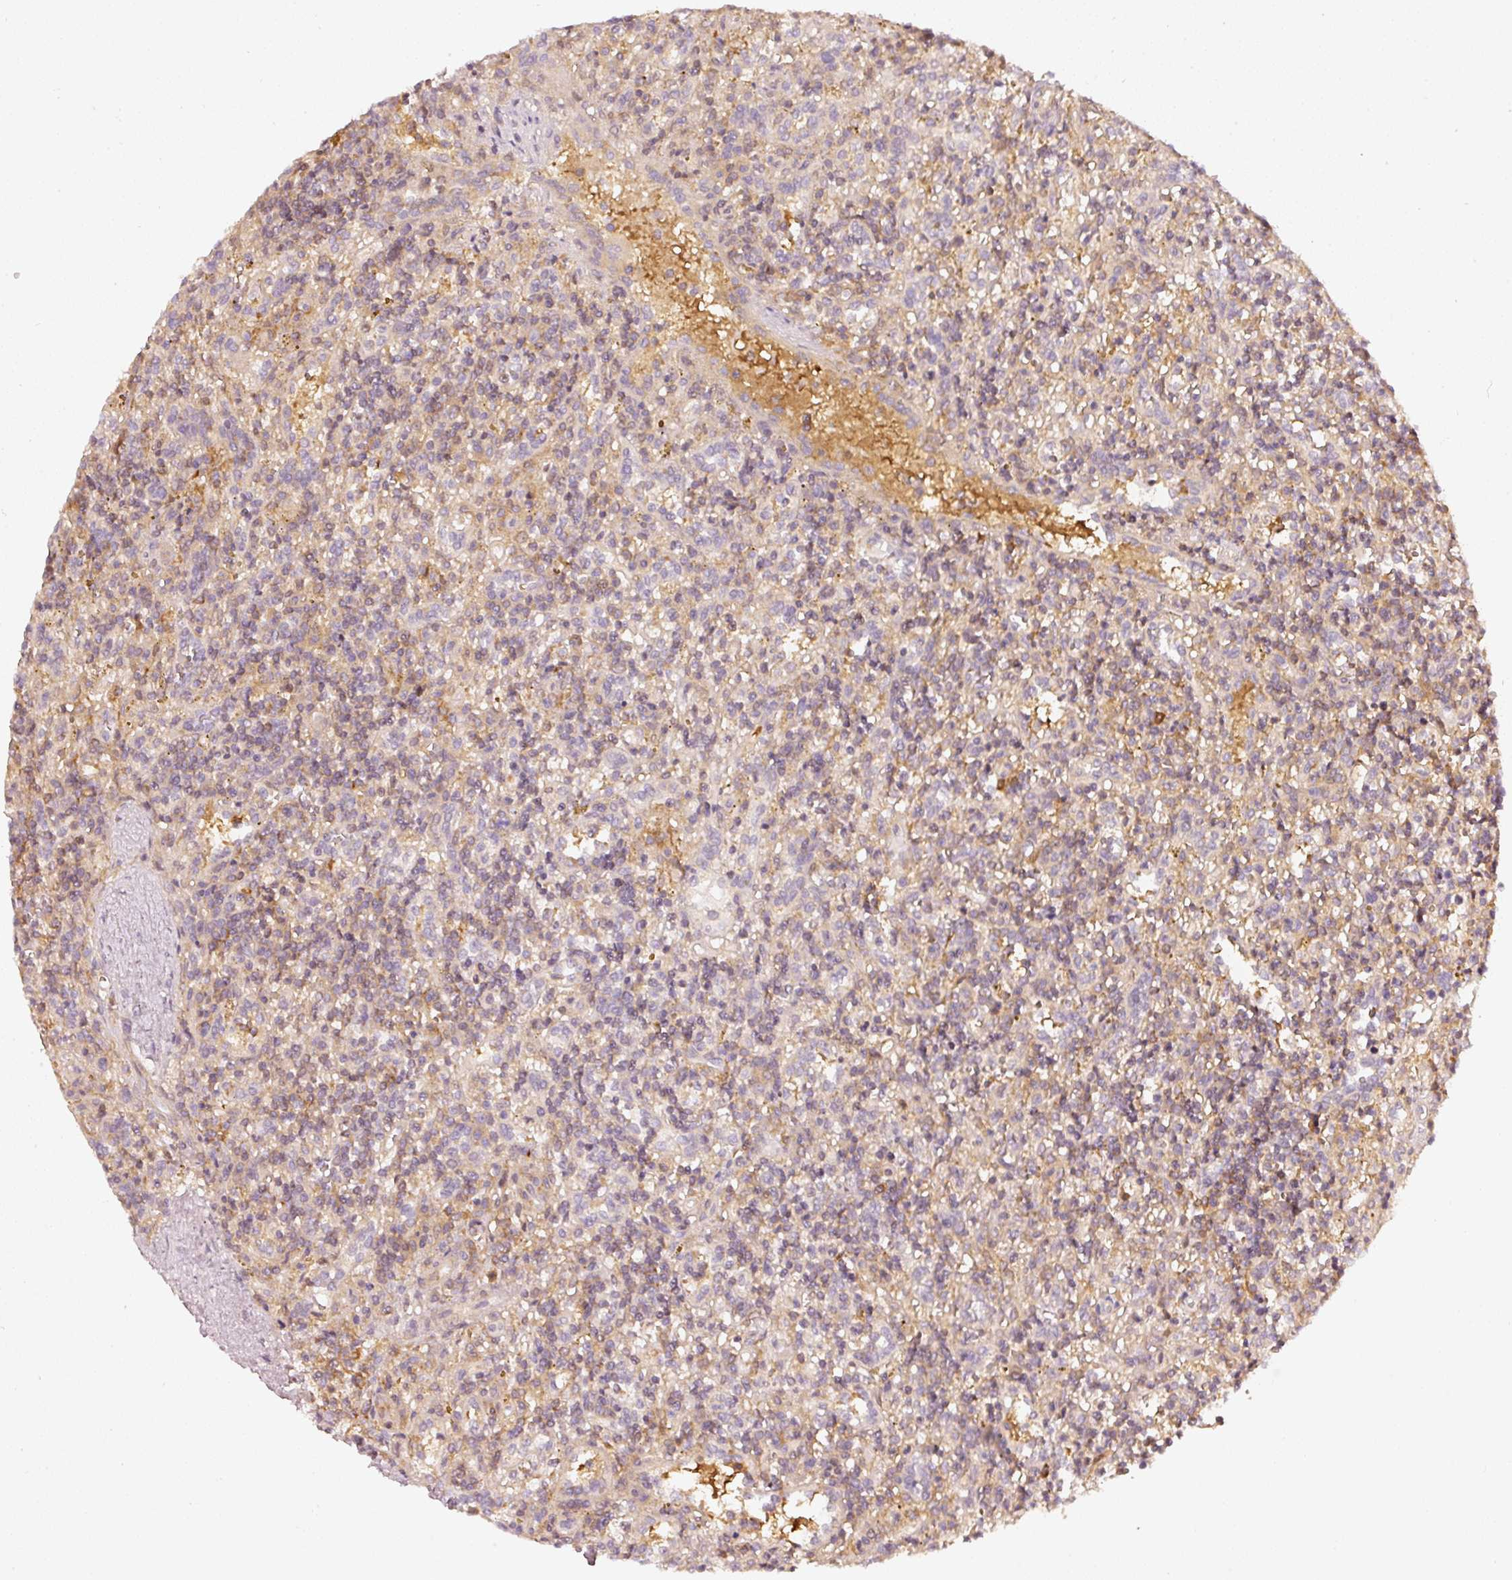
{"staining": {"intensity": "weak", "quantity": "25%-75%", "location": "cytoplasmic/membranous"}, "tissue": "lymphoma", "cell_type": "Tumor cells", "image_type": "cancer", "snomed": [{"axis": "morphology", "description": "Malignant lymphoma, non-Hodgkin's type, Low grade"}, {"axis": "topography", "description": "Spleen"}], "caption": "Protein staining reveals weak cytoplasmic/membranous staining in approximately 25%-75% of tumor cells in lymphoma.", "gene": "ASMTL", "patient": {"sex": "male", "age": 67}}